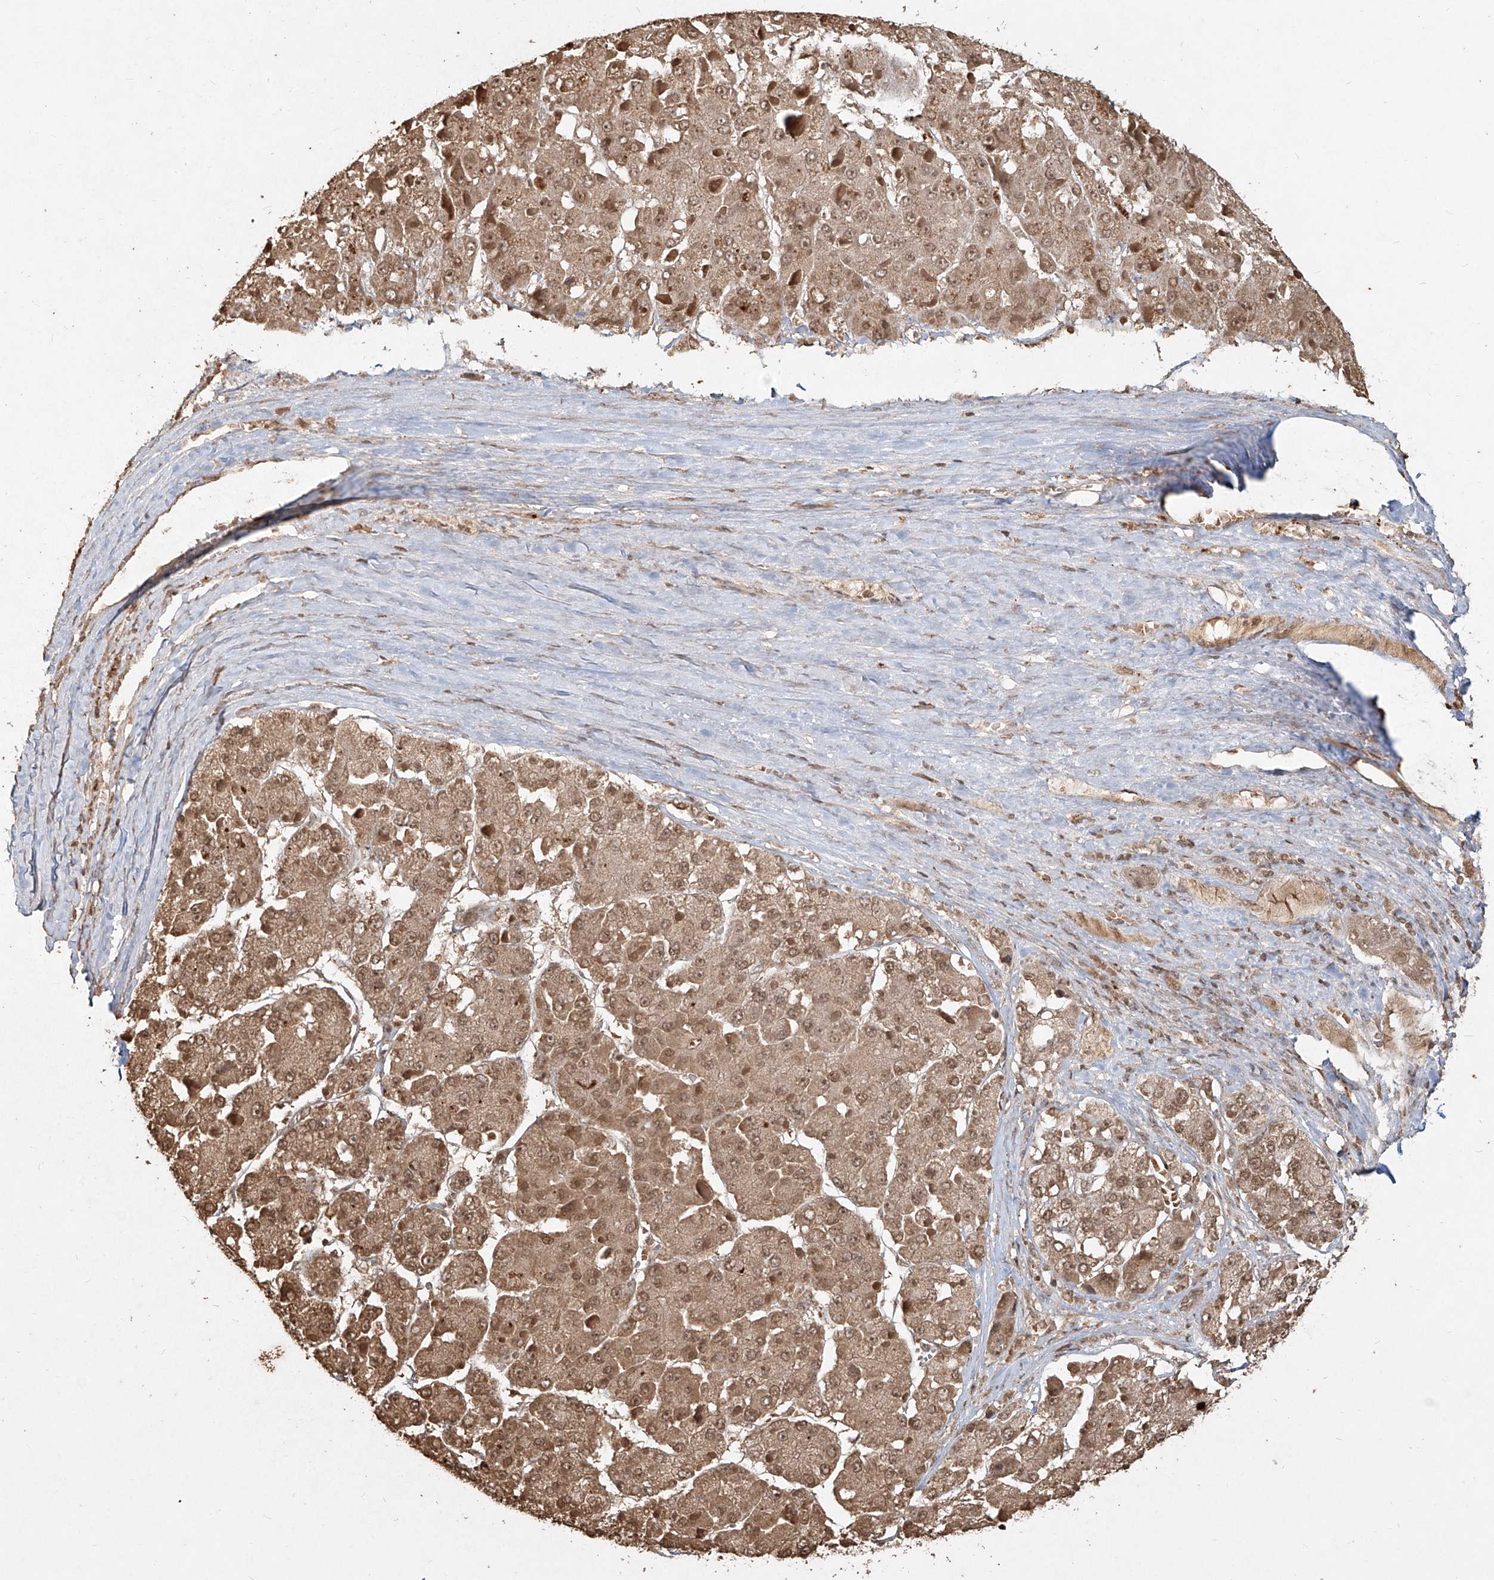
{"staining": {"intensity": "moderate", "quantity": ">75%", "location": "cytoplasmic/membranous,nuclear"}, "tissue": "liver cancer", "cell_type": "Tumor cells", "image_type": "cancer", "snomed": [{"axis": "morphology", "description": "Carcinoma, Hepatocellular, NOS"}, {"axis": "topography", "description": "Liver"}], "caption": "Human liver cancer (hepatocellular carcinoma) stained for a protein (brown) demonstrates moderate cytoplasmic/membranous and nuclear positive staining in approximately >75% of tumor cells.", "gene": "UBE2K", "patient": {"sex": "female", "age": 73}}